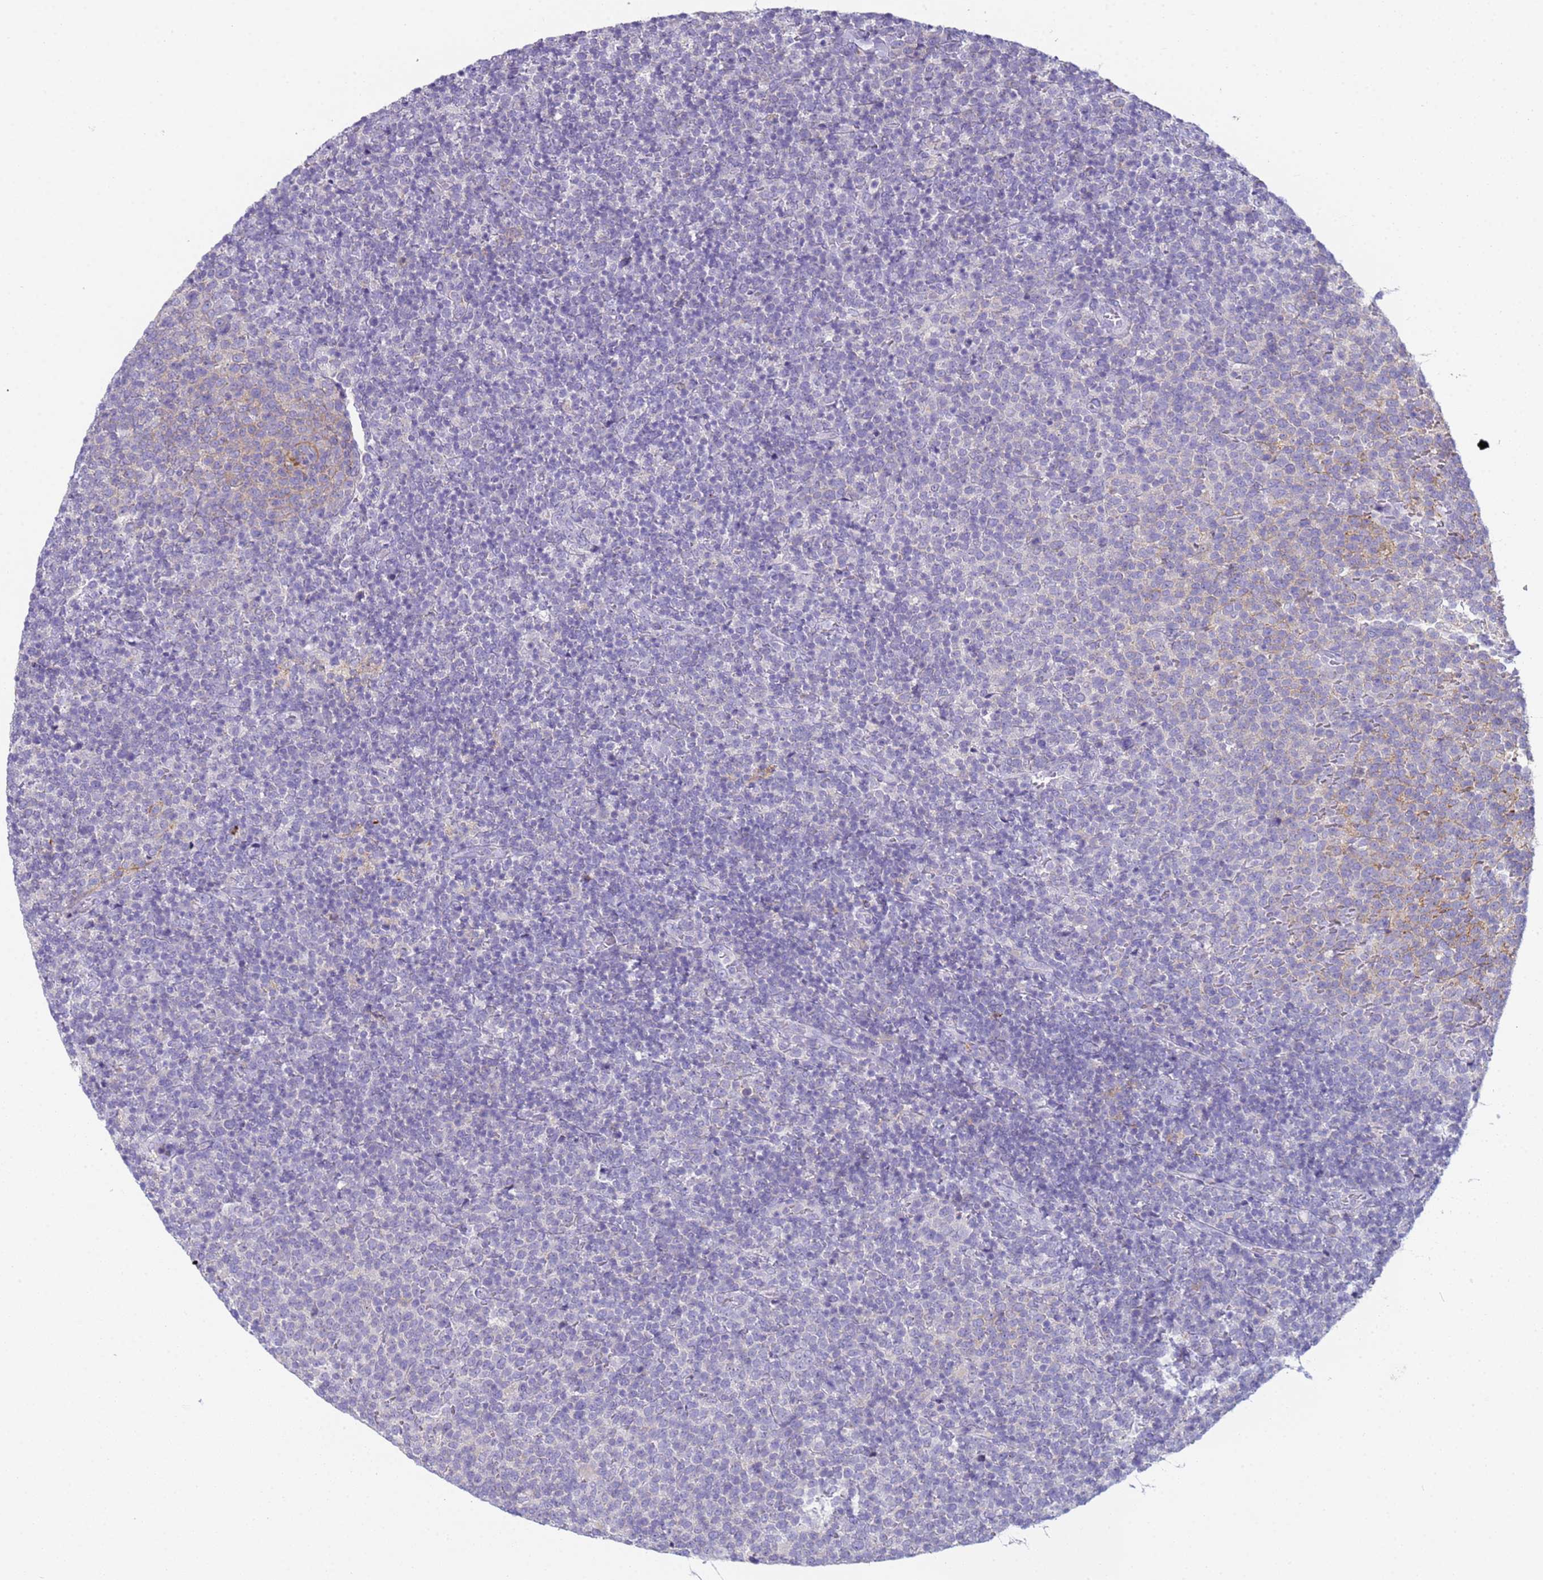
{"staining": {"intensity": "negative", "quantity": "none", "location": "none"}, "tissue": "lymphoma", "cell_type": "Tumor cells", "image_type": "cancer", "snomed": [{"axis": "morphology", "description": "Malignant lymphoma, non-Hodgkin's type, High grade"}, {"axis": "topography", "description": "Lymph node"}], "caption": "This is an immunohistochemistry (IHC) photomicrograph of high-grade malignant lymphoma, non-Hodgkin's type. There is no staining in tumor cells.", "gene": "CR1", "patient": {"sex": "male", "age": 61}}